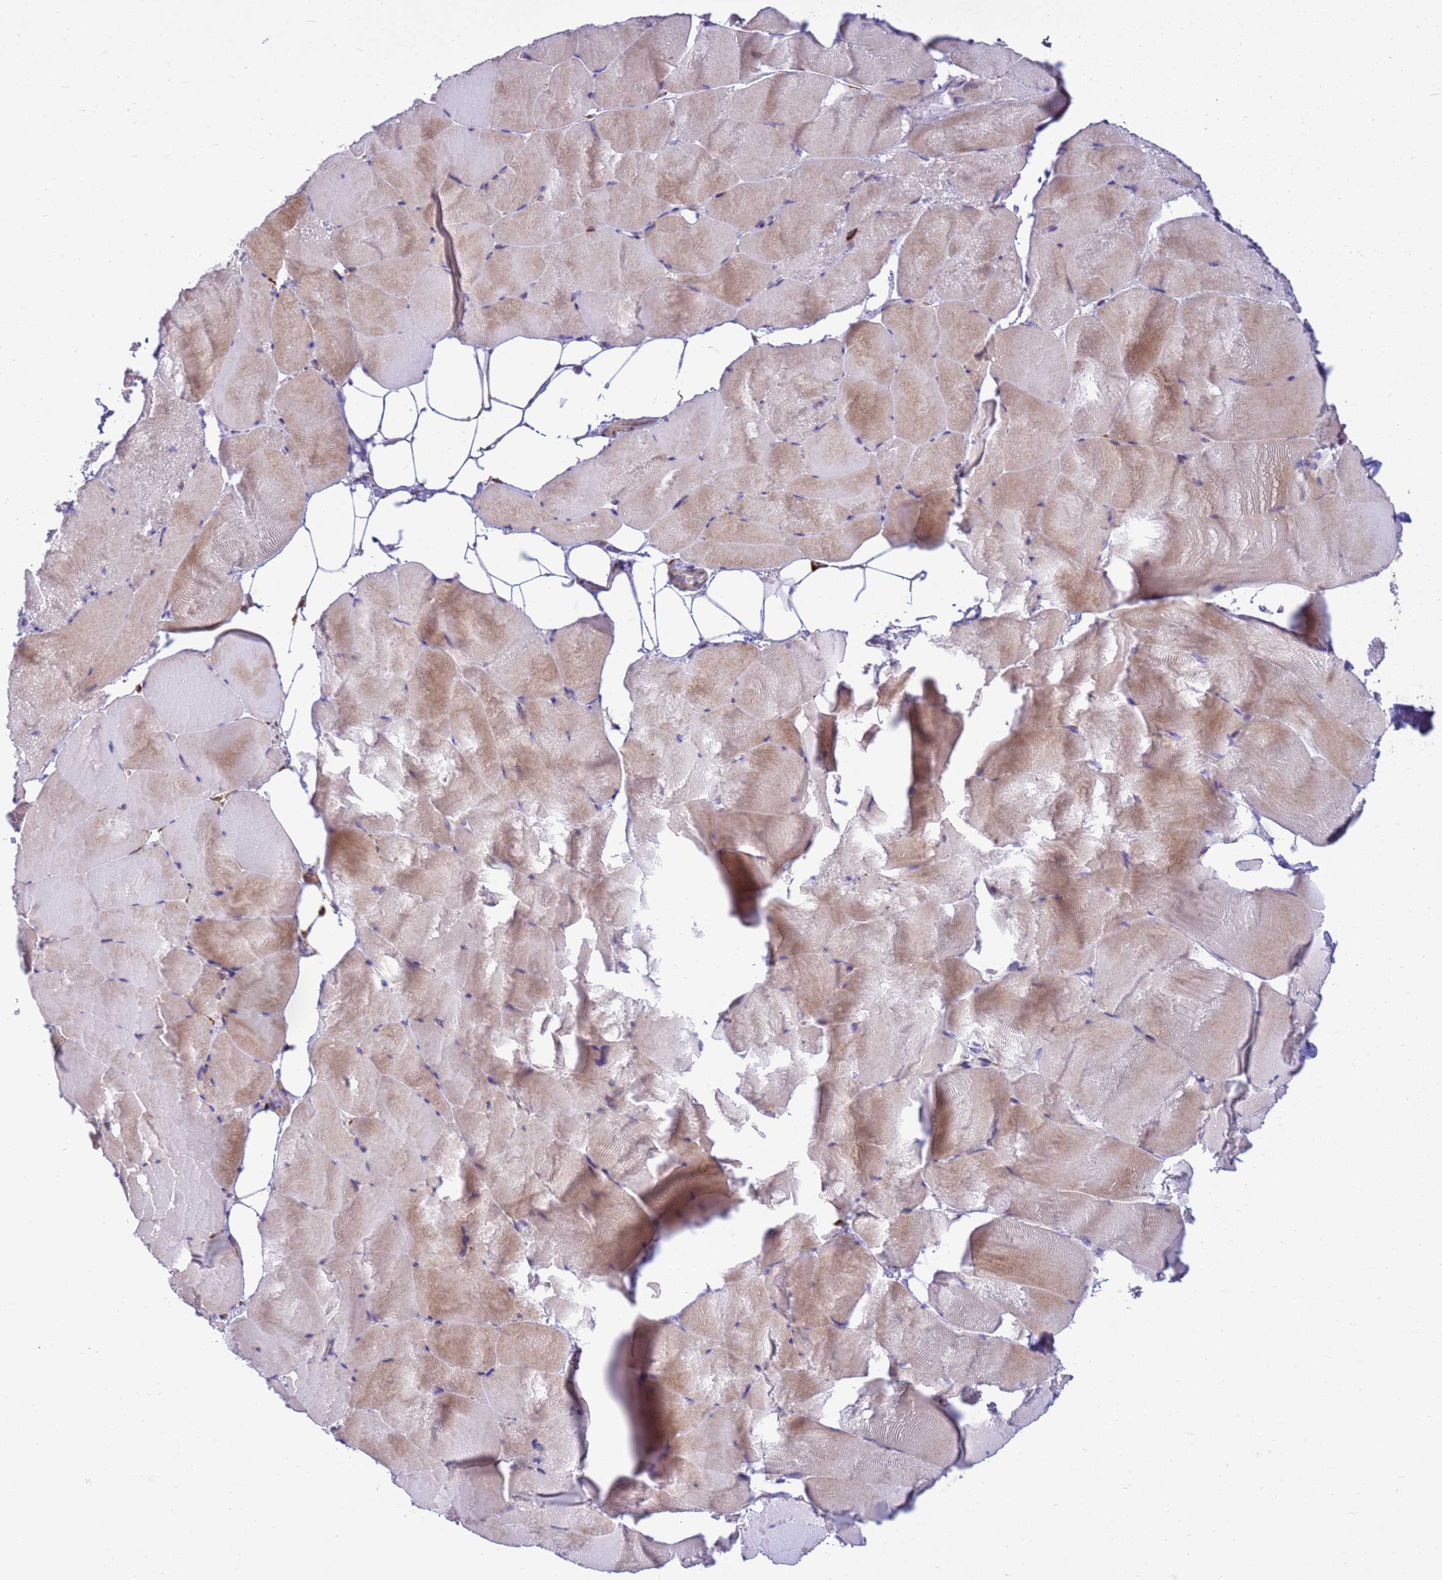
{"staining": {"intensity": "weak", "quantity": "25%-75%", "location": "cytoplasmic/membranous"}, "tissue": "skeletal muscle", "cell_type": "Myocytes", "image_type": "normal", "snomed": [{"axis": "morphology", "description": "Normal tissue, NOS"}, {"axis": "topography", "description": "Skeletal muscle"}], "caption": "Weak cytoplasmic/membranous expression for a protein is identified in approximately 25%-75% of myocytes of benign skeletal muscle using immunohistochemistry (IHC).", "gene": "THAP5", "patient": {"sex": "female", "age": 64}}